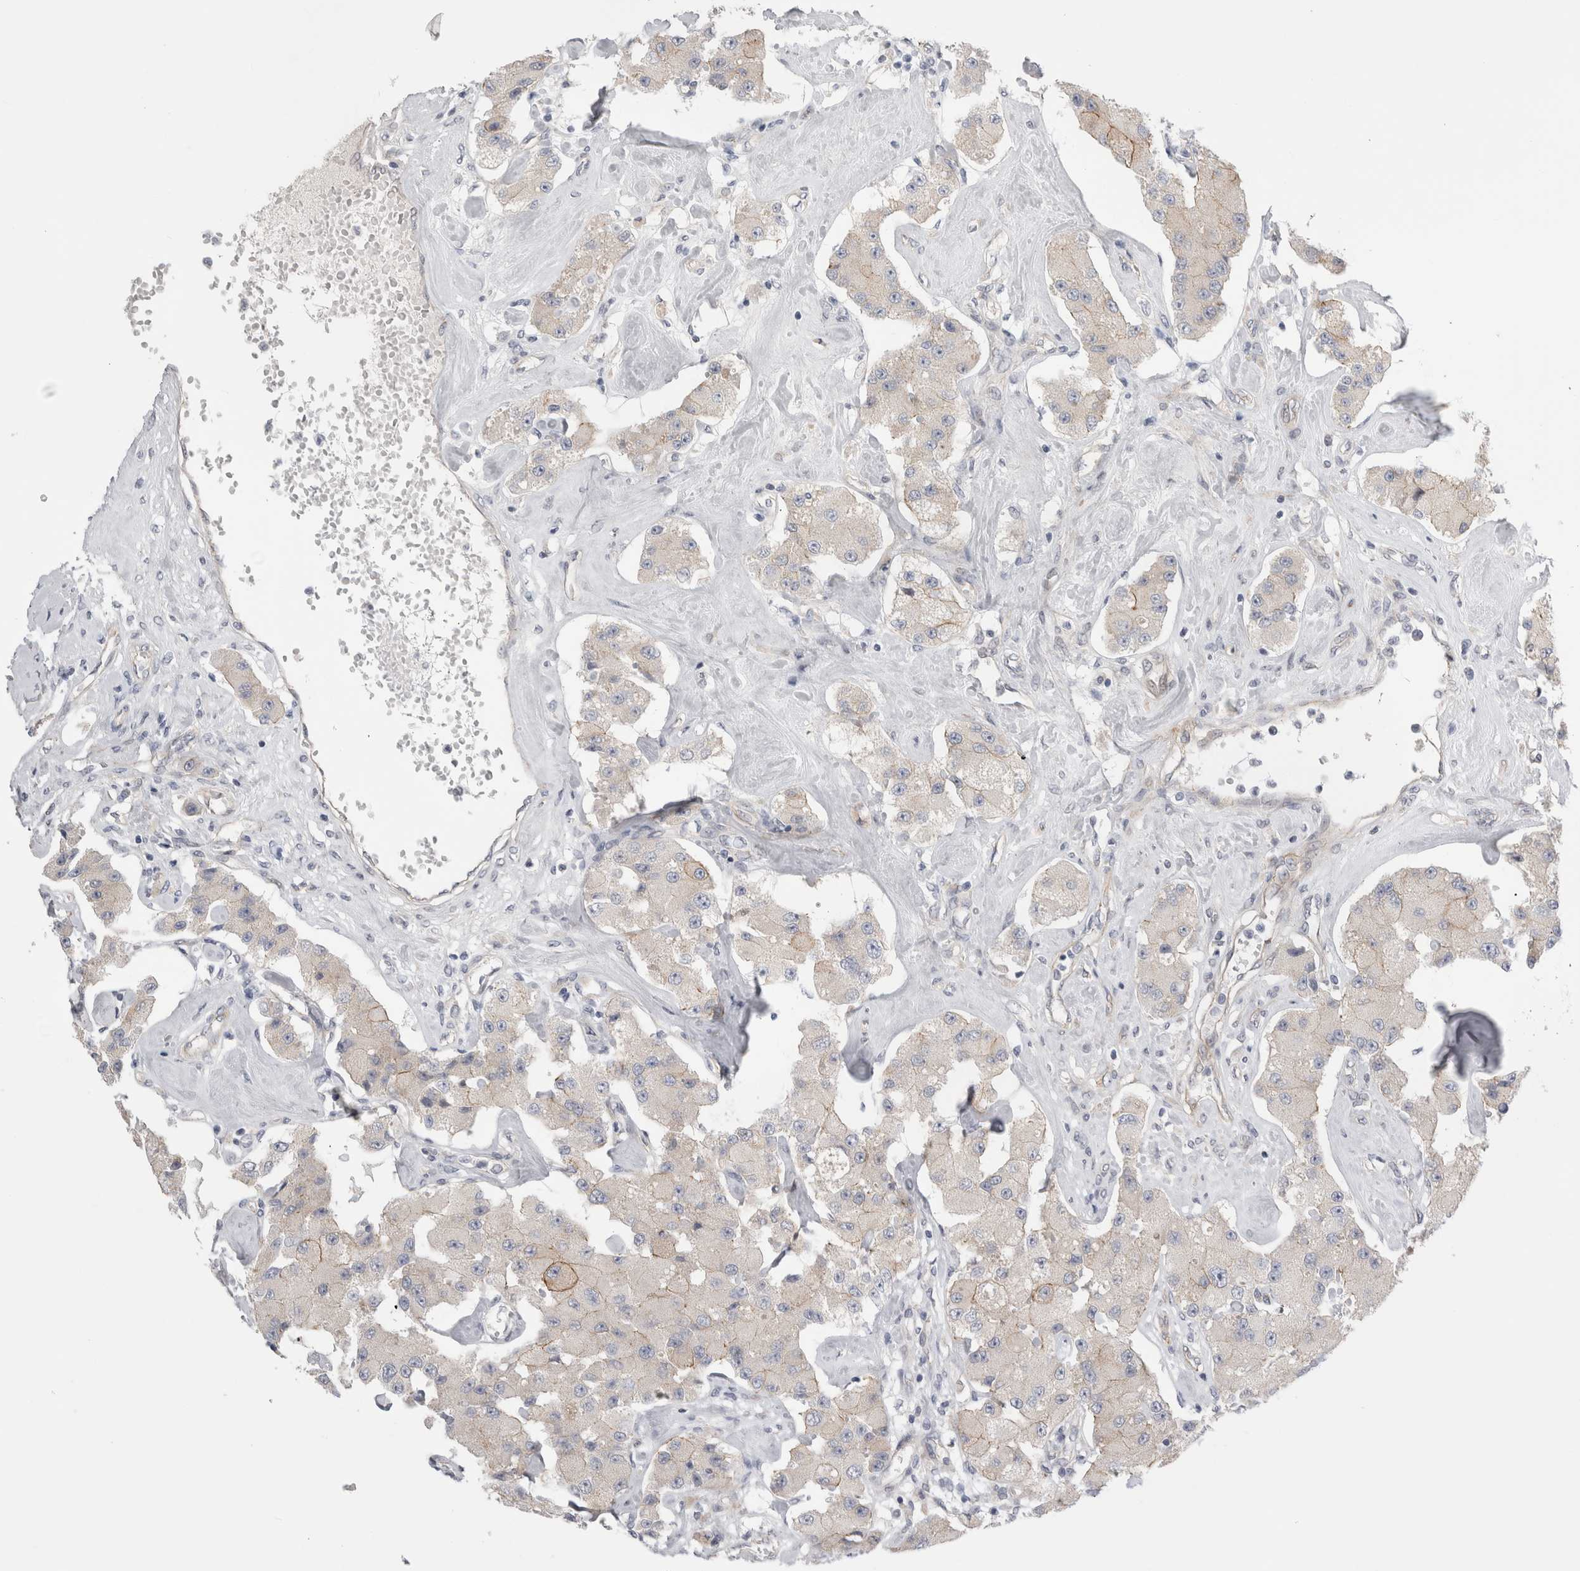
{"staining": {"intensity": "negative", "quantity": "none", "location": "none"}, "tissue": "carcinoid", "cell_type": "Tumor cells", "image_type": "cancer", "snomed": [{"axis": "morphology", "description": "Carcinoid, malignant, NOS"}, {"axis": "topography", "description": "Pancreas"}], "caption": "Tumor cells are negative for protein expression in human carcinoid.", "gene": "TAFA5", "patient": {"sex": "male", "age": 41}}